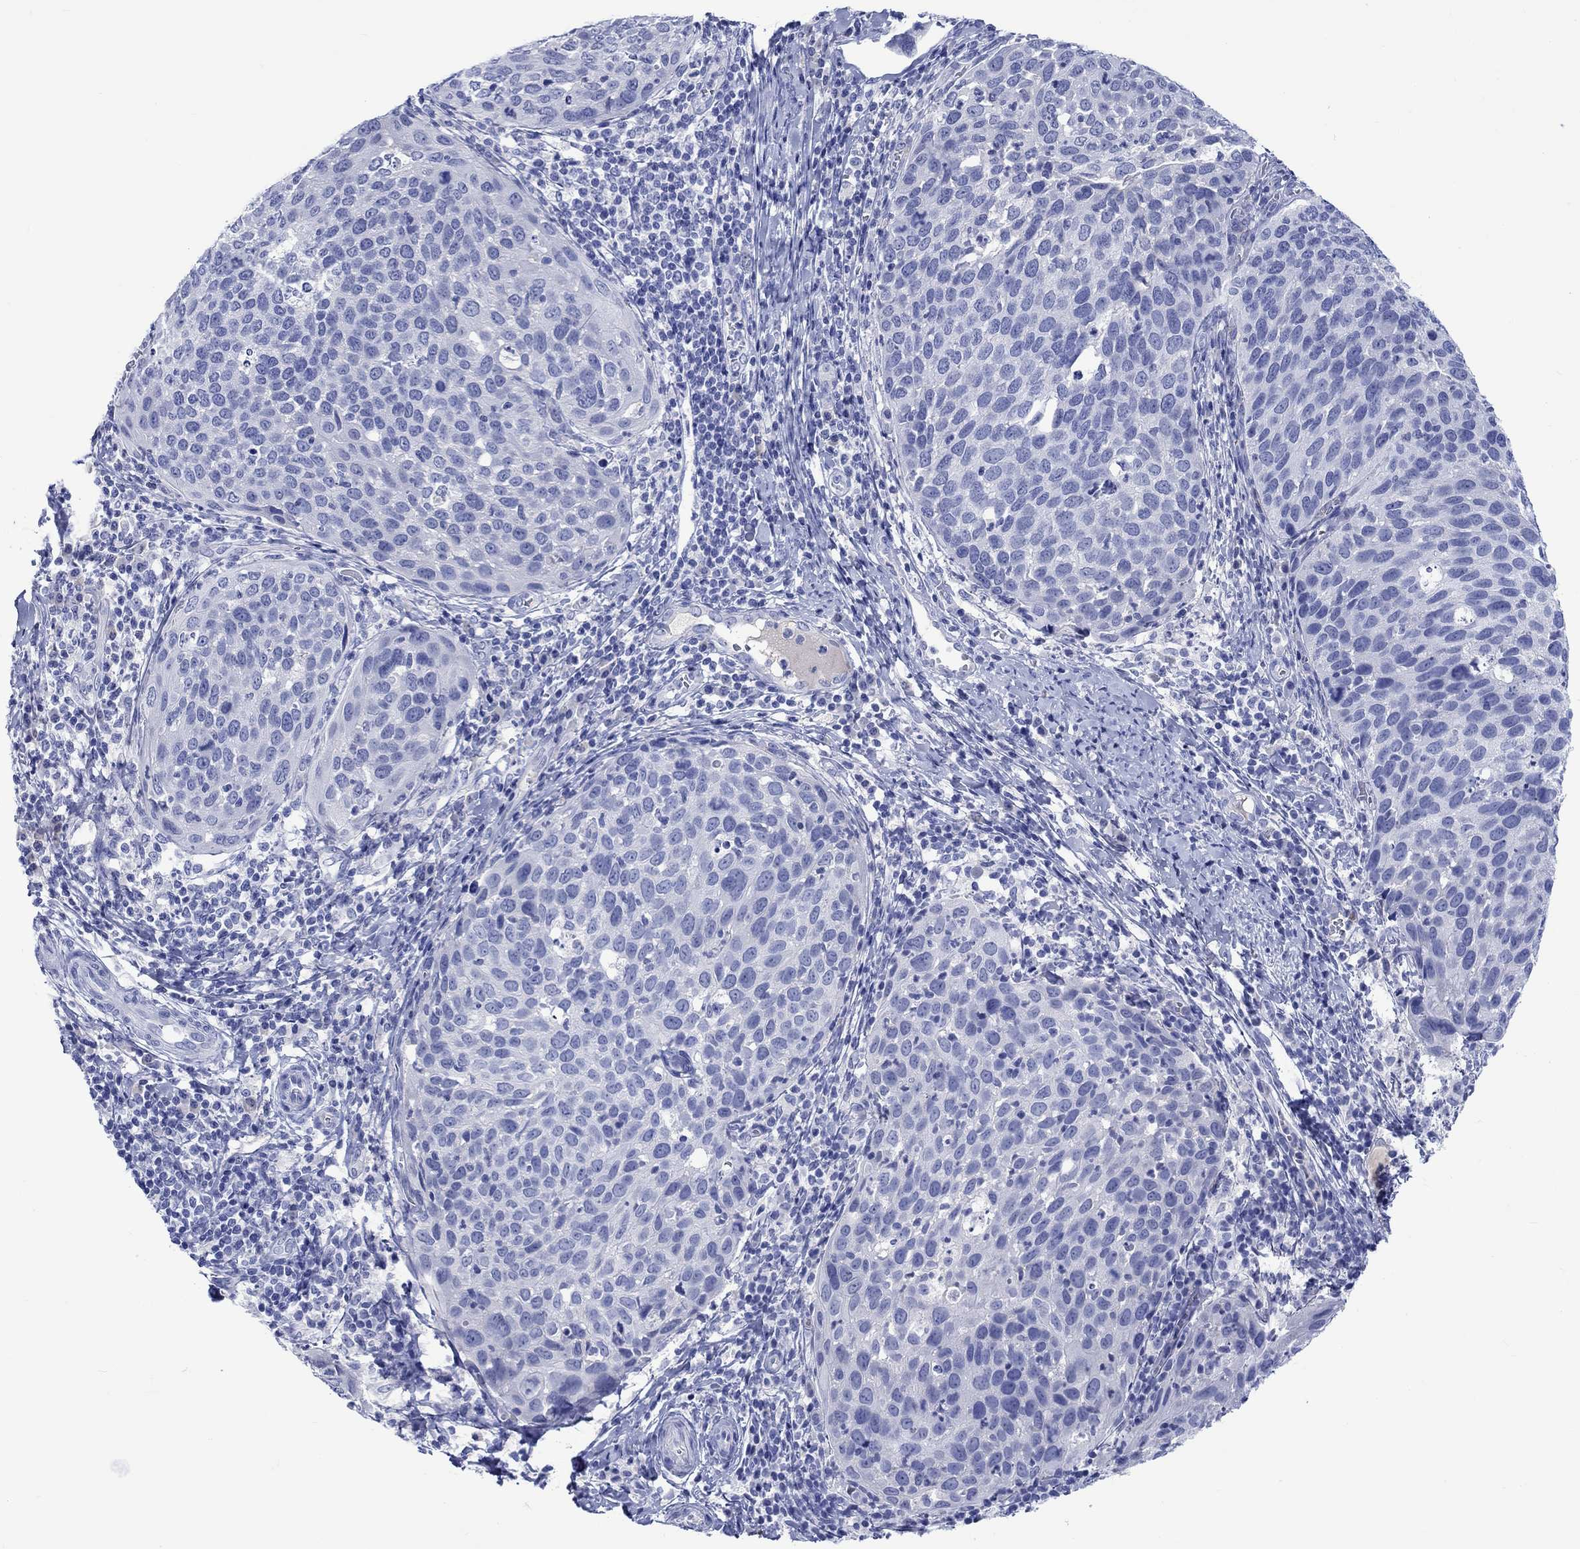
{"staining": {"intensity": "negative", "quantity": "none", "location": "none"}, "tissue": "cervical cancer", "cell_type": "Tumor cells", "image_type": "cancer", "snomed": [{"axis": "morphology", "description": "Squamous cell carcinoma, NOS"}, {"axis": "topography", "description": "Cervix"}], "caption": "Tumor cells are negative for protein expression in human cervical cancer. (DAB IHC visualized using brightfield microscopy, high magnification).", "gene": "CACNG3", "patient": {"sex": "female", "age": 54}}